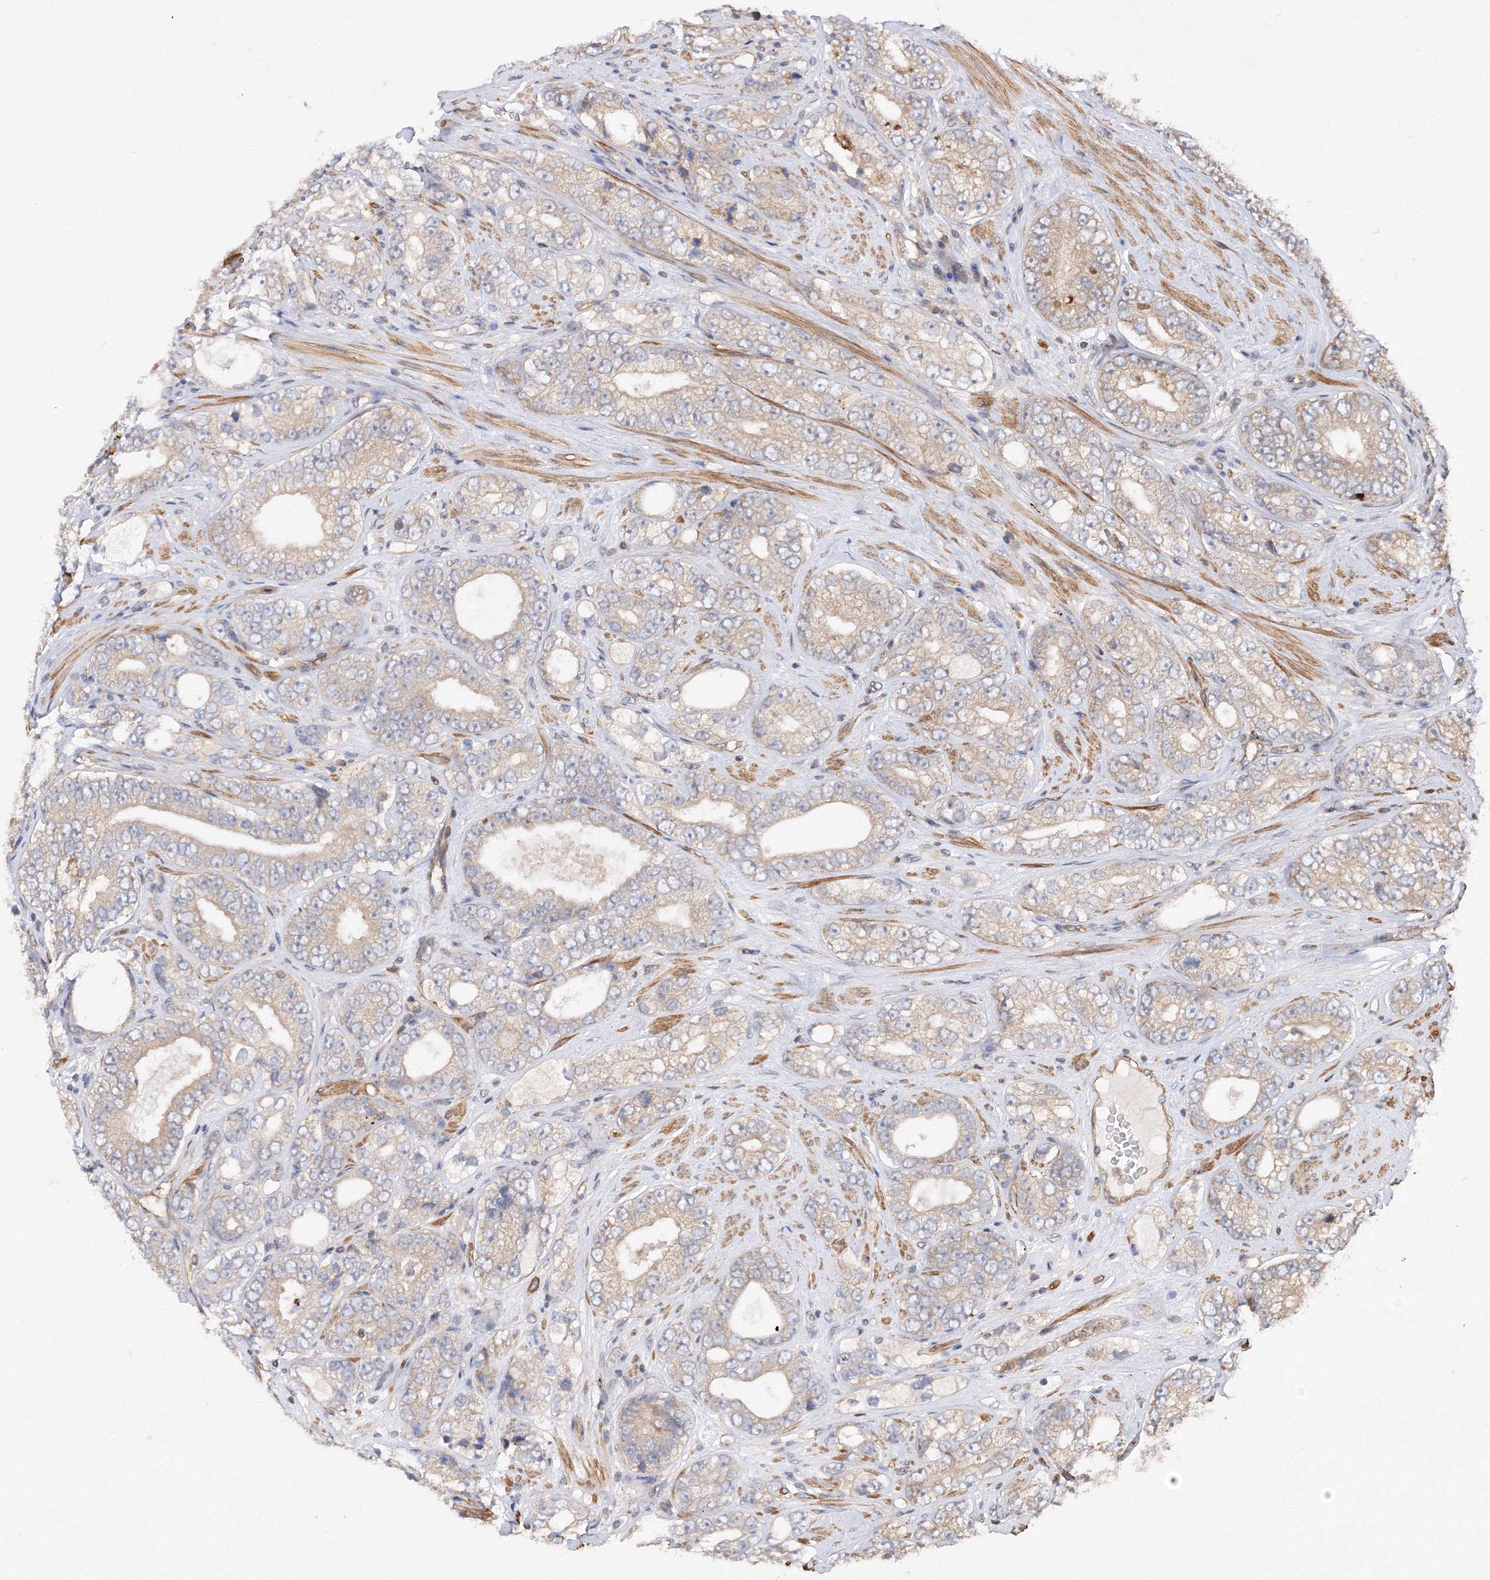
{"staining": {"intensity": "negative", "quantity": "none", "location": "none"}, "tissue": "prostate cancer", "cell_type": "Tumor cells", "image_type": "cancer", "snomed": [{"axis": "morphology", "description": "Adenocarcinoma, High grade"}, {"axis": "topography", "description": "Prostate"}], "caption": "Human prostate cancer (adenocarcinoma (high-grade)) stained for a protein using immunohistochemistry (IHC) exhibits no positivity in tumor cells.", "gene": "DCTD", "patient": {"sex": "male", "age": 56}}